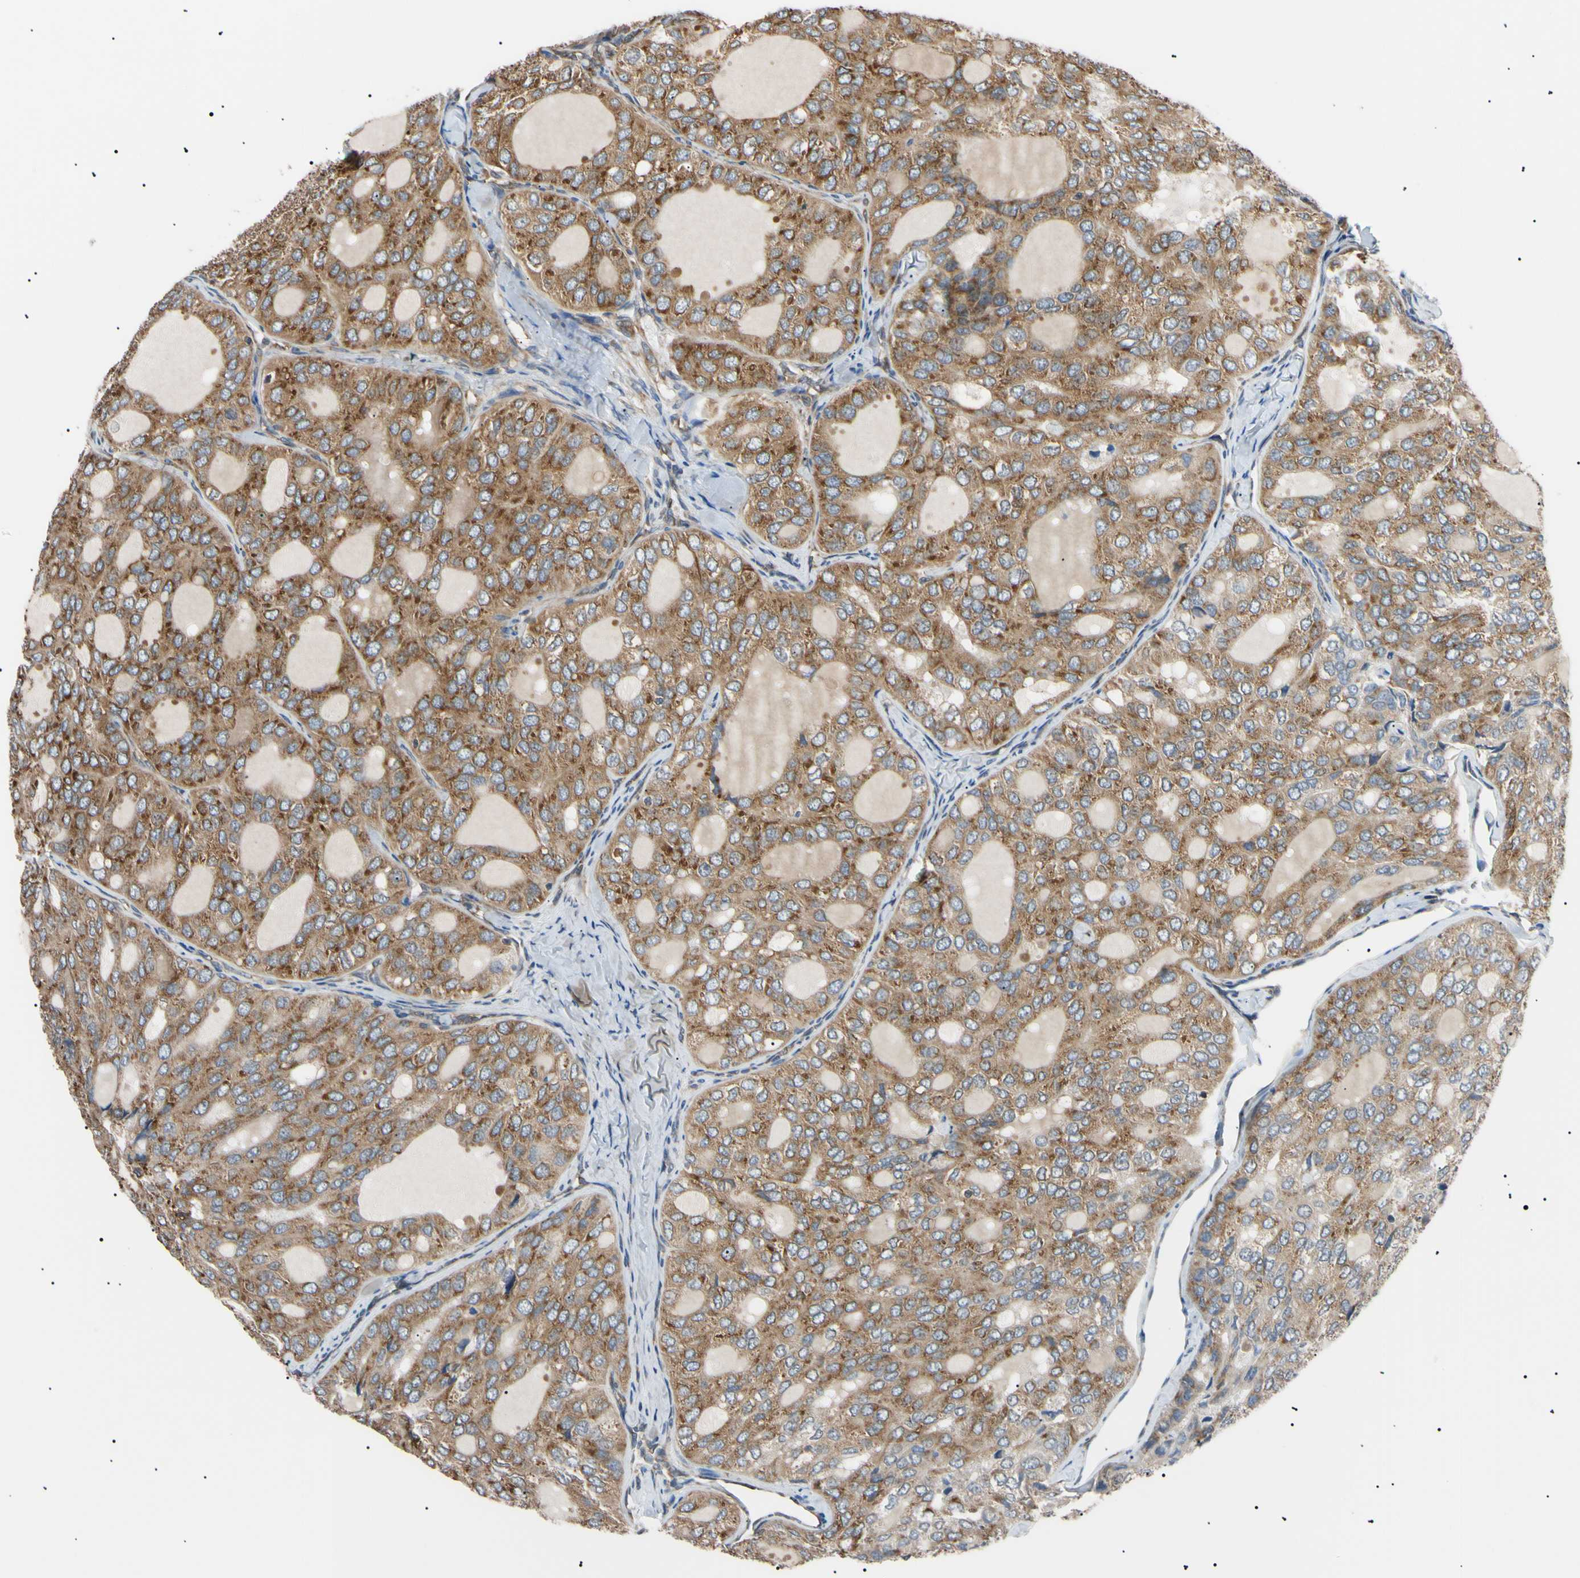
{"staining": {"intensity": "moderate", "quantity": ">75%", "location": "cytoplasmic/membranous"}, "tissue": "thyroid cancer", "cell_type": "Tumor cells", "image_type": "cancer", "snomed": [{"axis": "morphology", "description": "Follicular adenoma carcinoma, NOS"}, {"axis": "topography", "description": "Thyroid gland"}], "caption": "The micrograph demonstrates staining of follicular adenoma carcinoma (thyroid), revealing moderate cytoplasmic/membranous protein expression (brown color) within tumor cells.", "gene": "VAPA", "patient": {"sex": "male", "age": 75}}